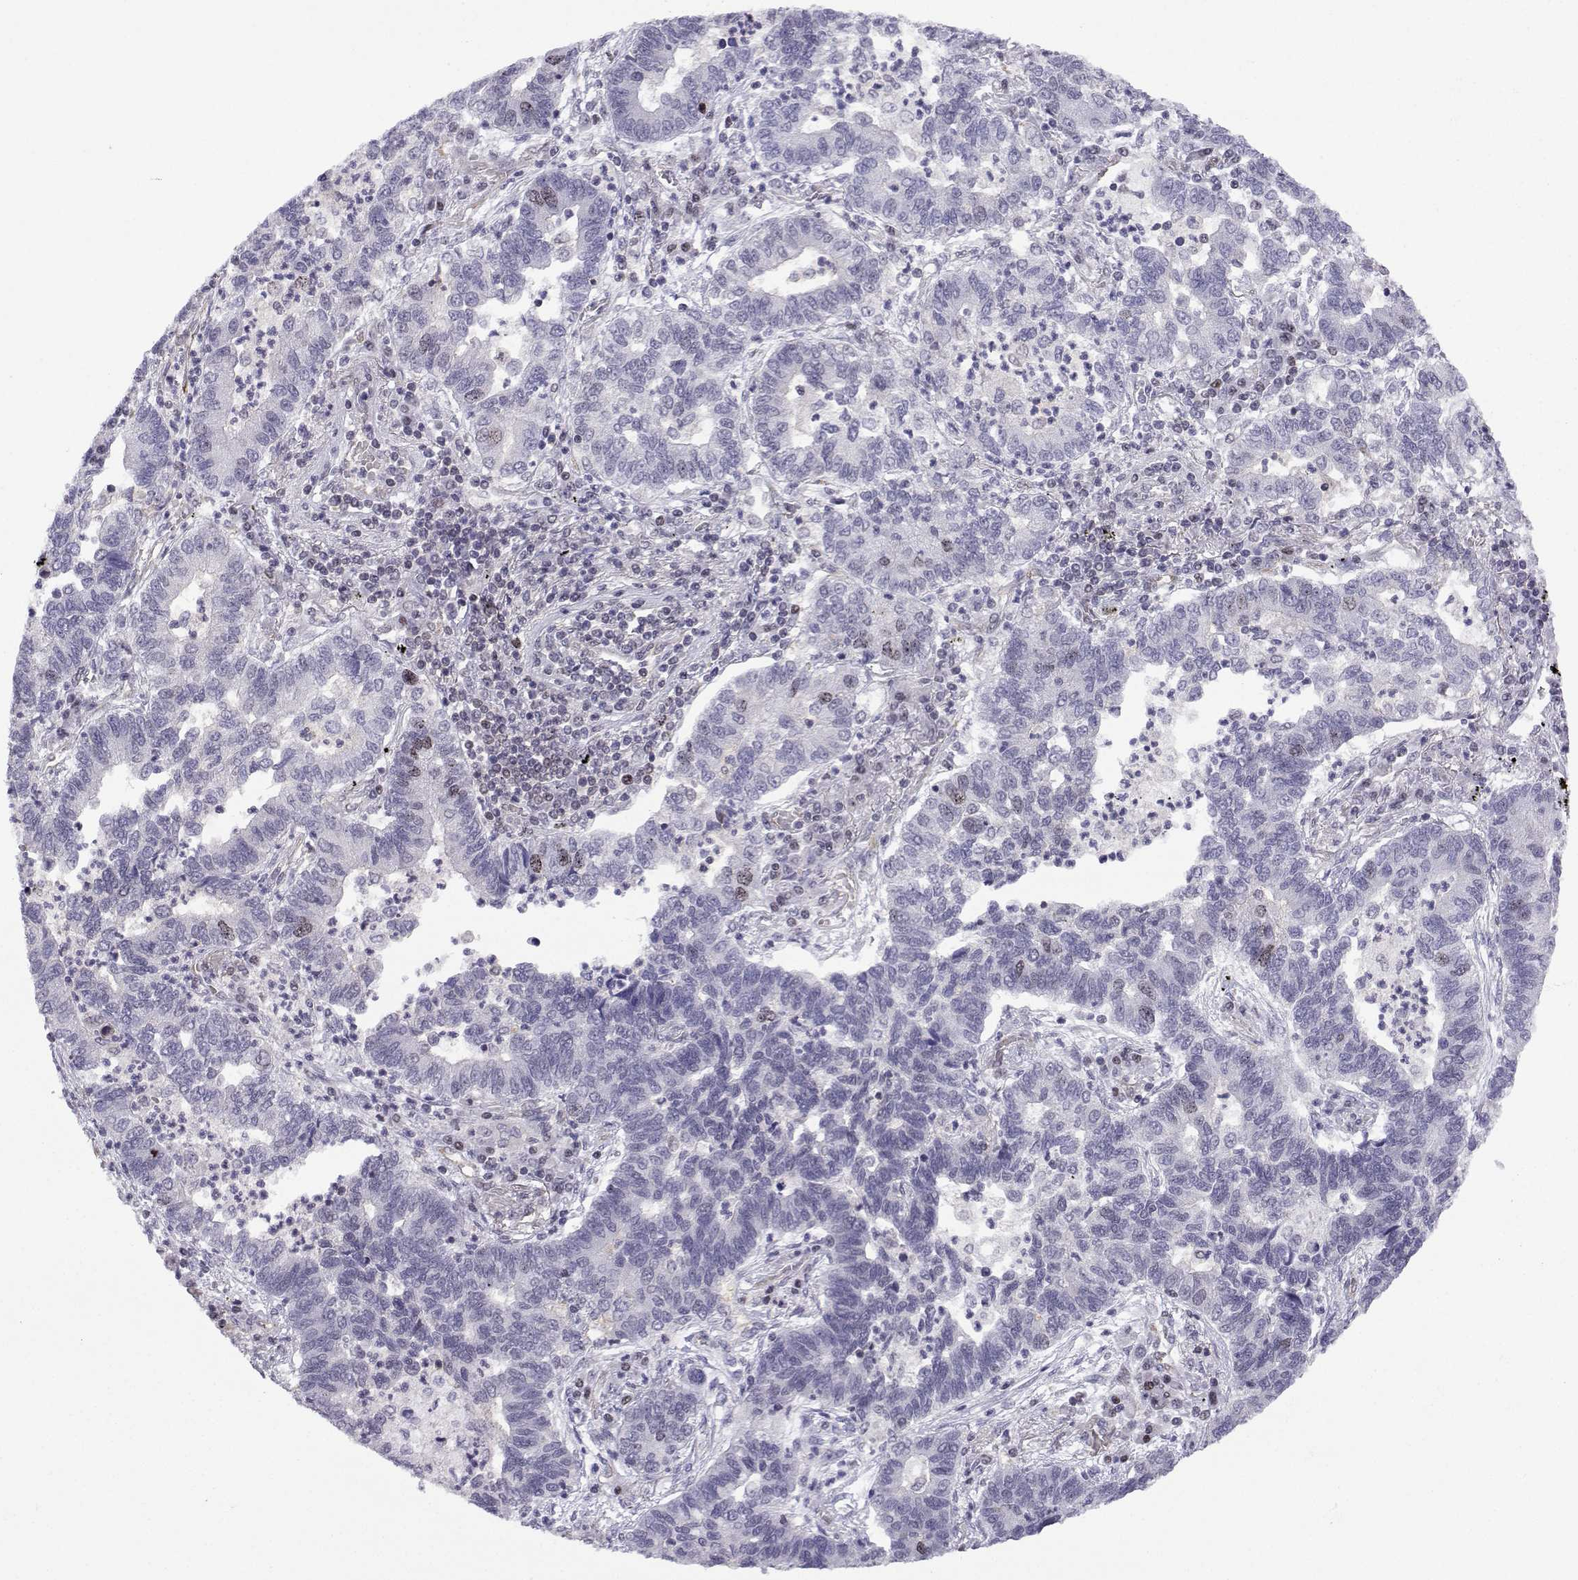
{"staining": {"intensity": "weak", "quantity": "<25%", "location": "nuclear"}, "tissue": "lung cancer", "cell_type": "Tumor cells", "image_type": "cancer", "snomed": [{"axis": "morphology", "description": "Adenocarcinoma, NOS"}, {"axis": "topography", "description": "Lung"}], "caption": "Immunohistochemistry (IHC) of human lung cancer reveals no positivity in tumor cells.", "gene": "INCENP", "patient": {"sex": "female", "age": 57}}